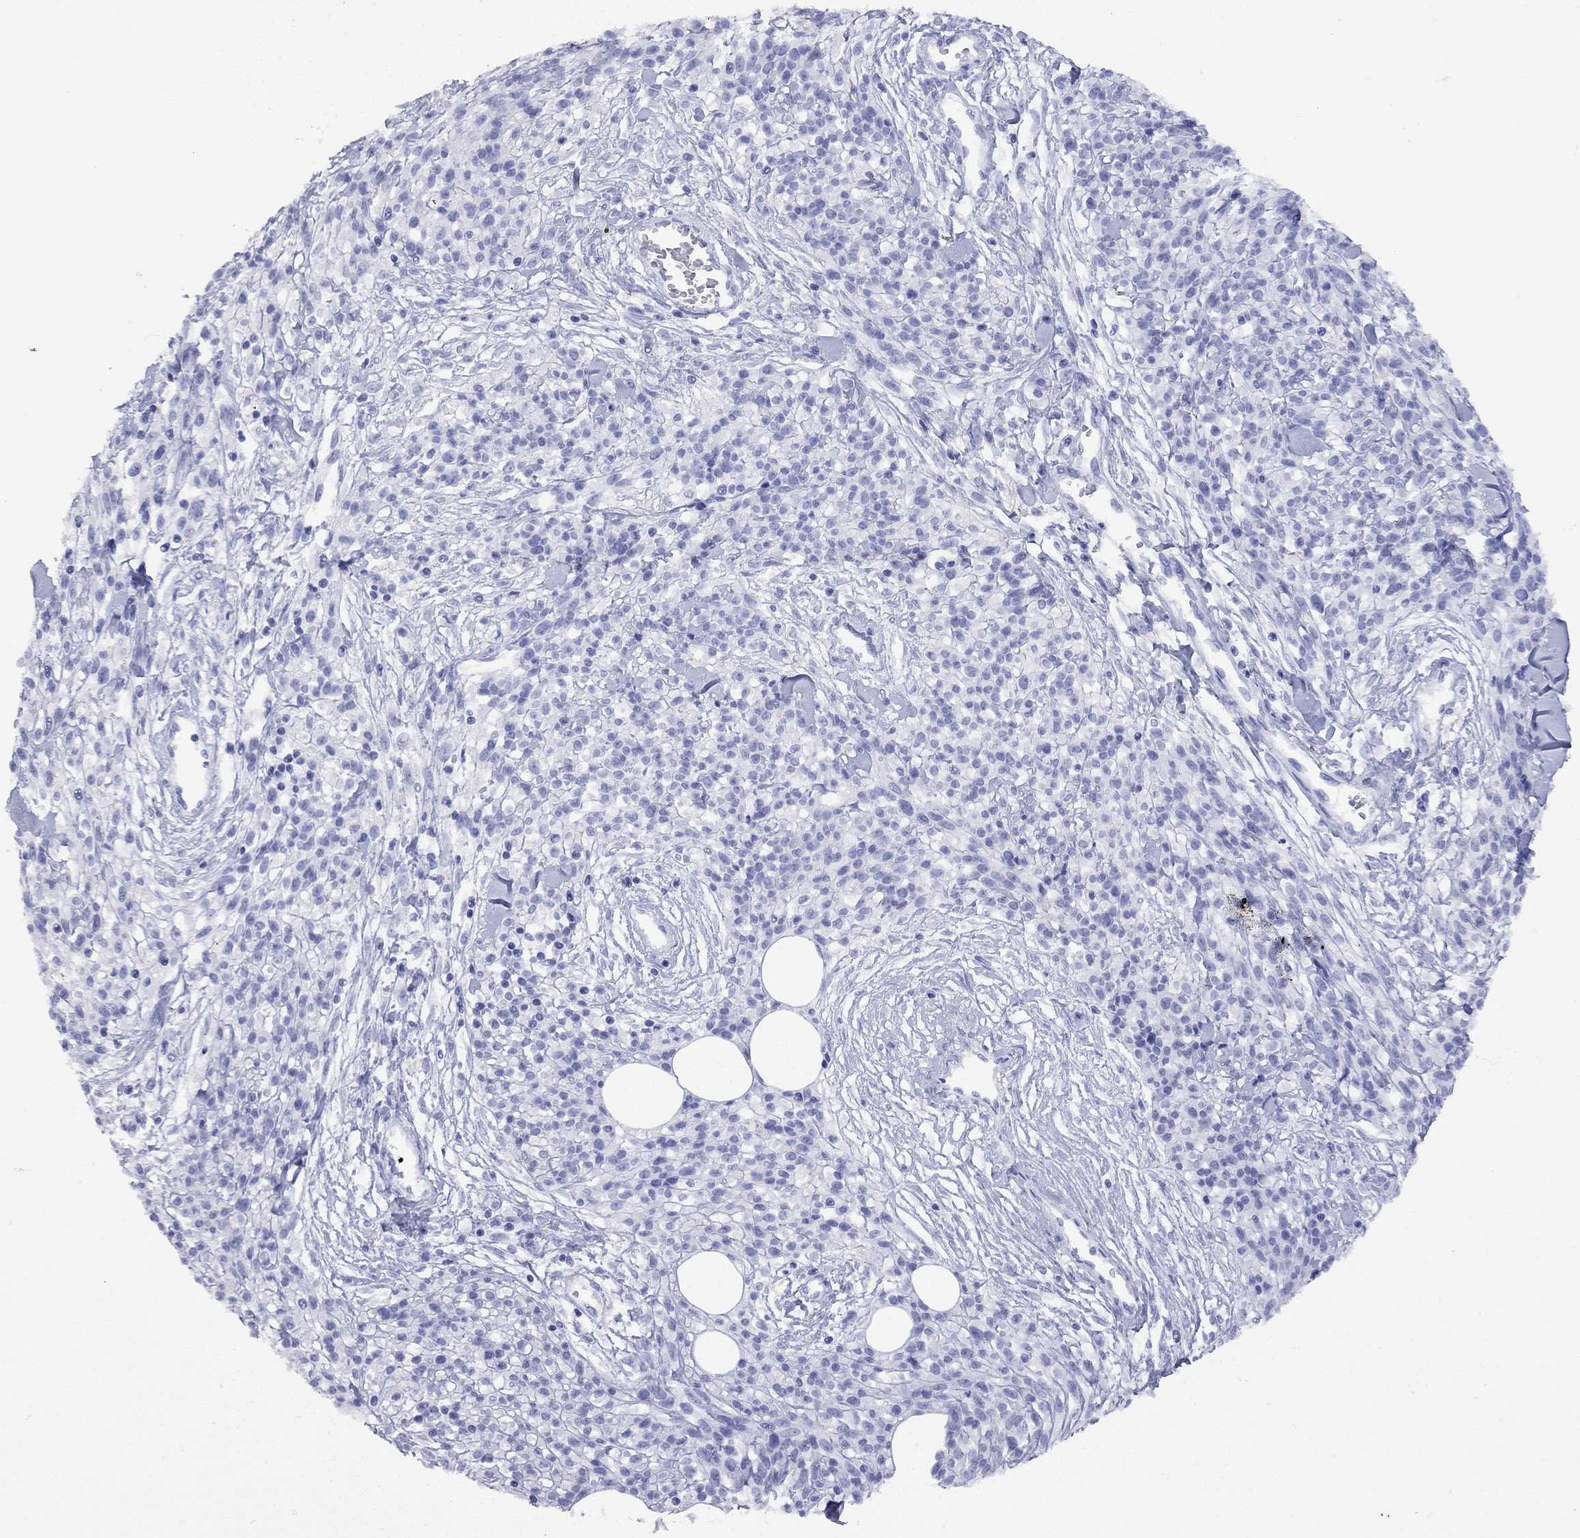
{"staining": {"intensity": "negative", "quantity": "none", "location": "none"}, "tissue": "melanoma", "cell_type": "Tumor cells", "image_type": "cancer", "snomed": [{"axis": "morphology", "description": "Malignant melanoma, NOS"}, {"axis": "topography", "description": "Skin"}, {"axis": "topography", "description": "Skin of trunk"}], "caption": "Immunohistochemical staining of human malignant melanoma reveals no significant expression in tumor cells. Brightfield microscopy of IHC stained with DAB (brown) and hematoxylin (blue), captured at high magnification.", "gene": "FIGLA", "patient": {"sex": "male", "age": 74}}